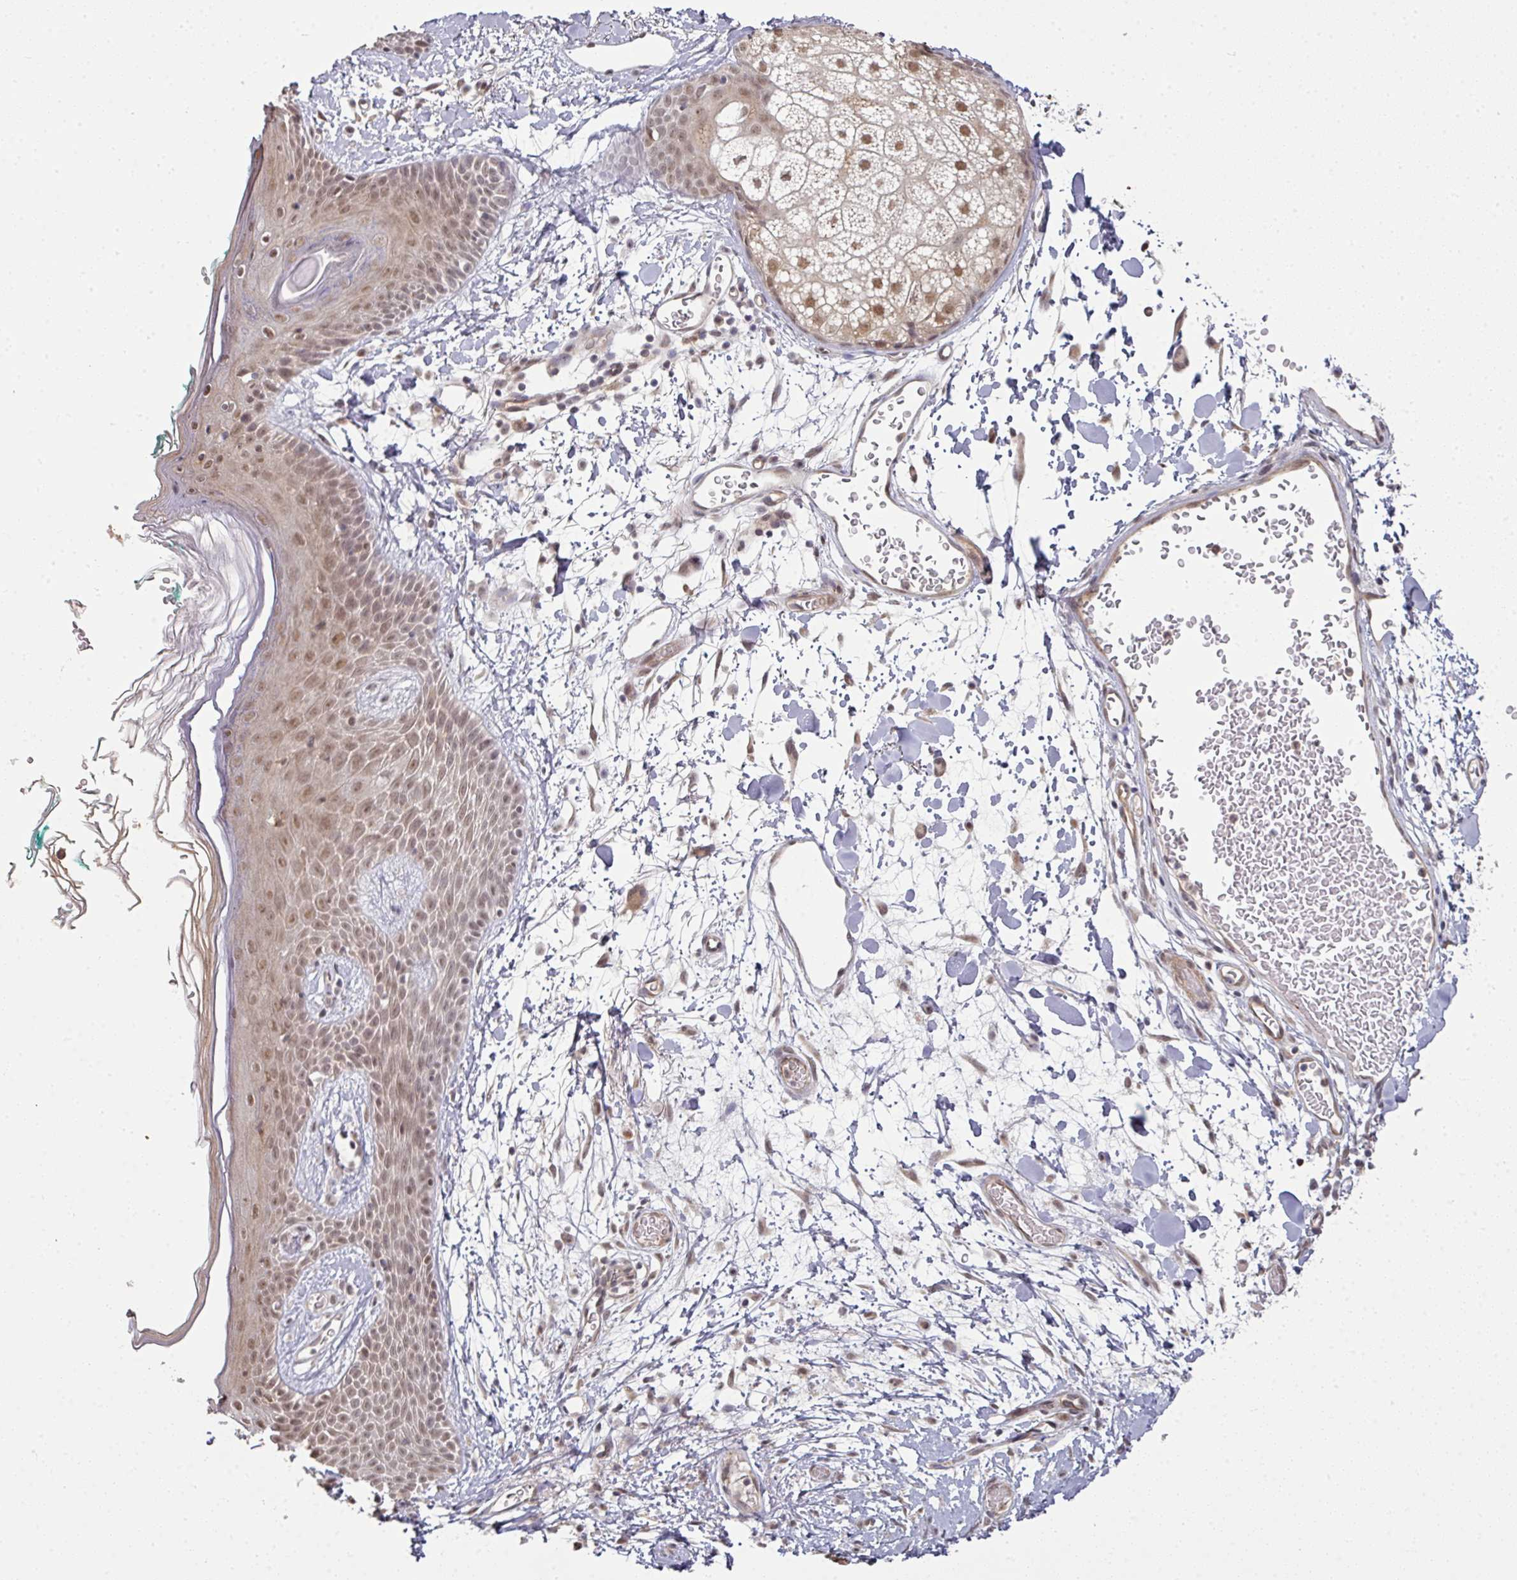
{"staining": {"intensity": "weak", "quantity": ">75%", "location": "nuclear"}, "tissue": "skin", "cell_type": "Fibroblasts", "image_type": "normal", "snomed": [{"axis": "morphology", "description": "Normal tissue, NOS"}, {"axis": "topography", "description": "Skin"}], "caption": "Skin stained with immunohistochemistry shows weak nuclear expression in approximately >75% of fibroblasts. Using DAB (3,3'-diaminobenzidine) (brown) and hematoxylin (blue) stains, captured at high magnification using brightfield microscopy.", "gene": "GTF2H3", "patient": {"sex": "male", "age": 79}}